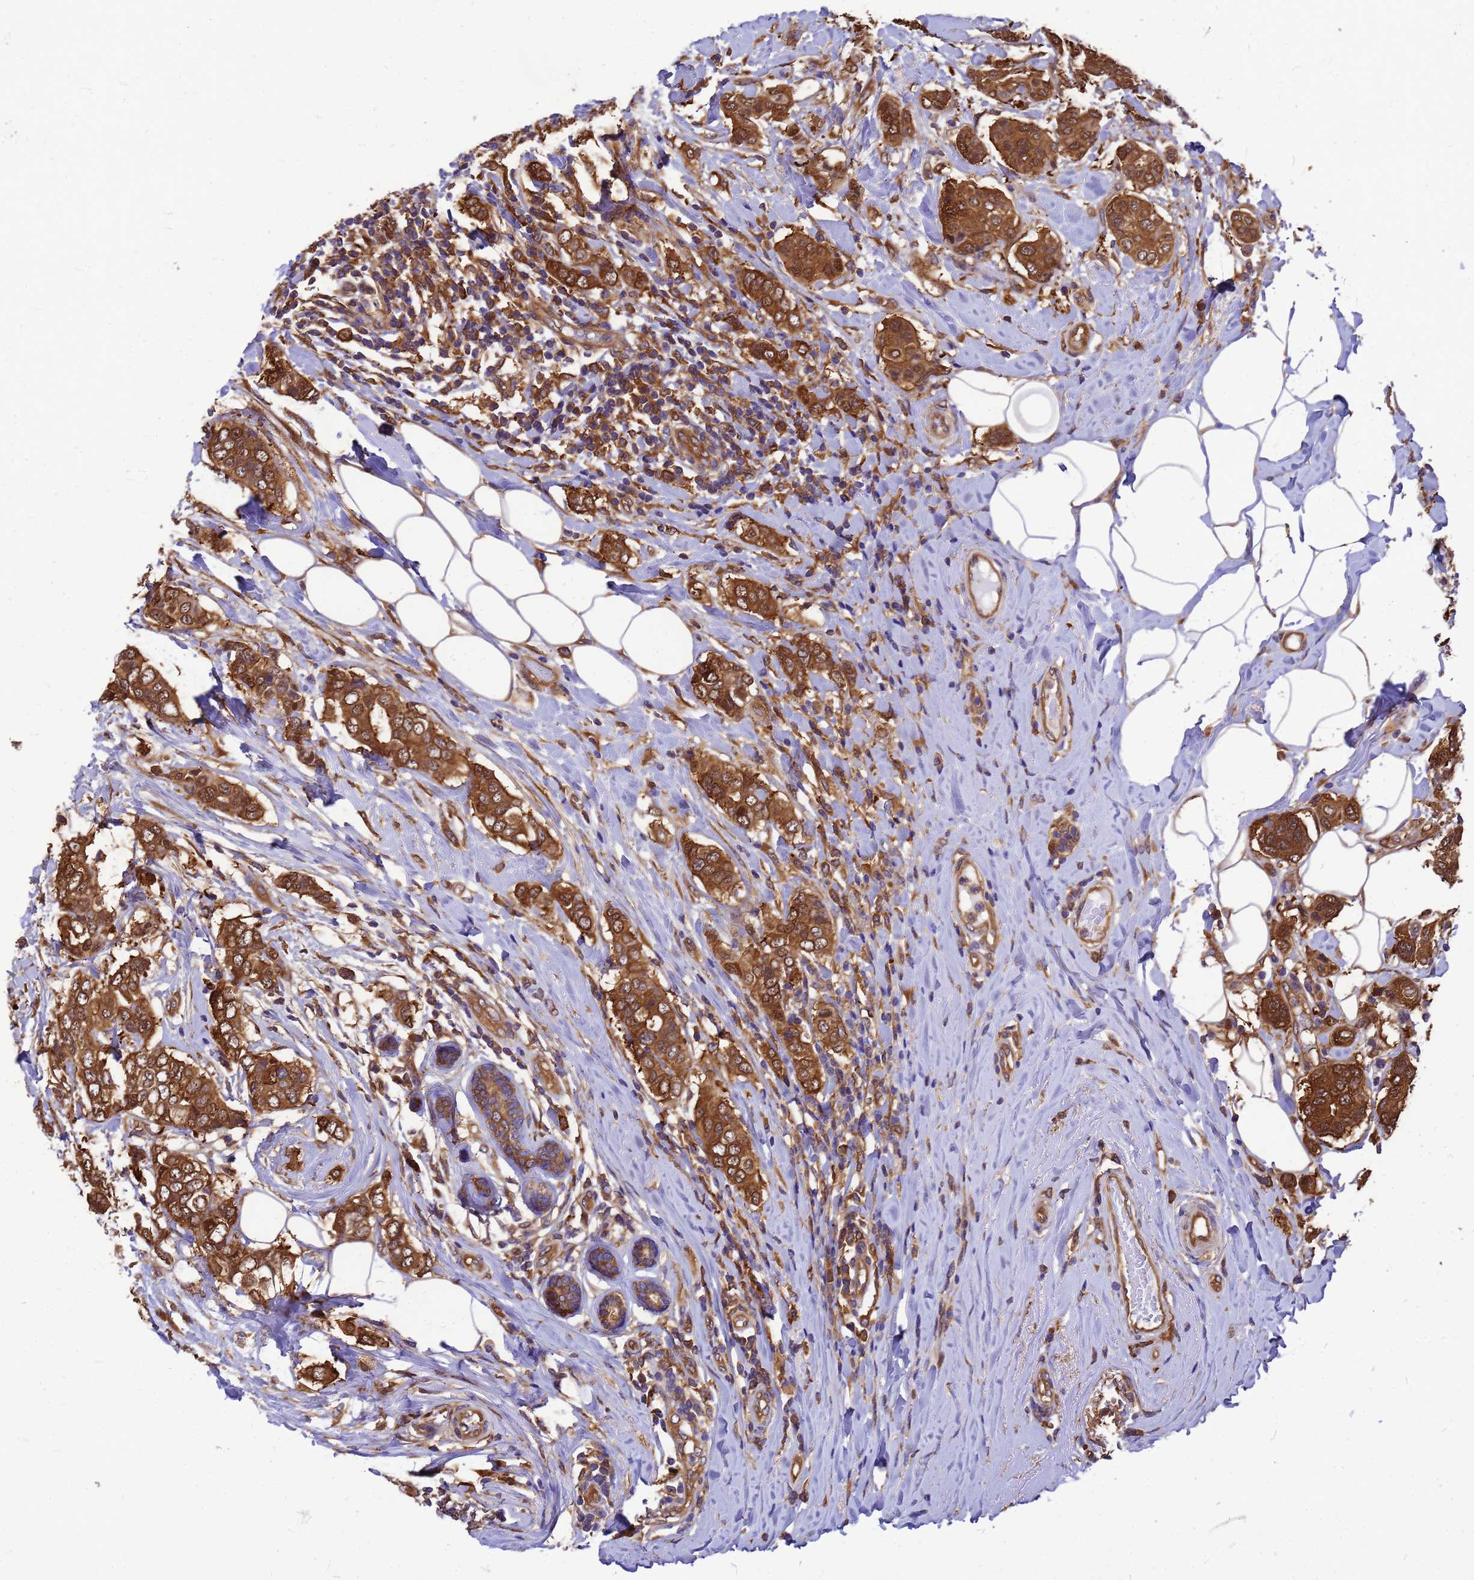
{"staining": {"intensity": "strong", "quantity": ">75%", "location": "cytoplasmic/membranous"}, "tissue": "breast cancer", "cell_type": "Tumor cells", "image_type": "cancer", "snomed": [{"axis": "morphology", "description": "Lobular carcinoma"}, {"axis": "topography", "description": "Breast"}], "caption": "Protein analysis of lobular carcinoma (breast) tissue exhibits strong cytoplasmic/membranous expression in about >75% of tumor cells.", "gene": "GID4", "patient": {"sex": "female", "age": 51}}